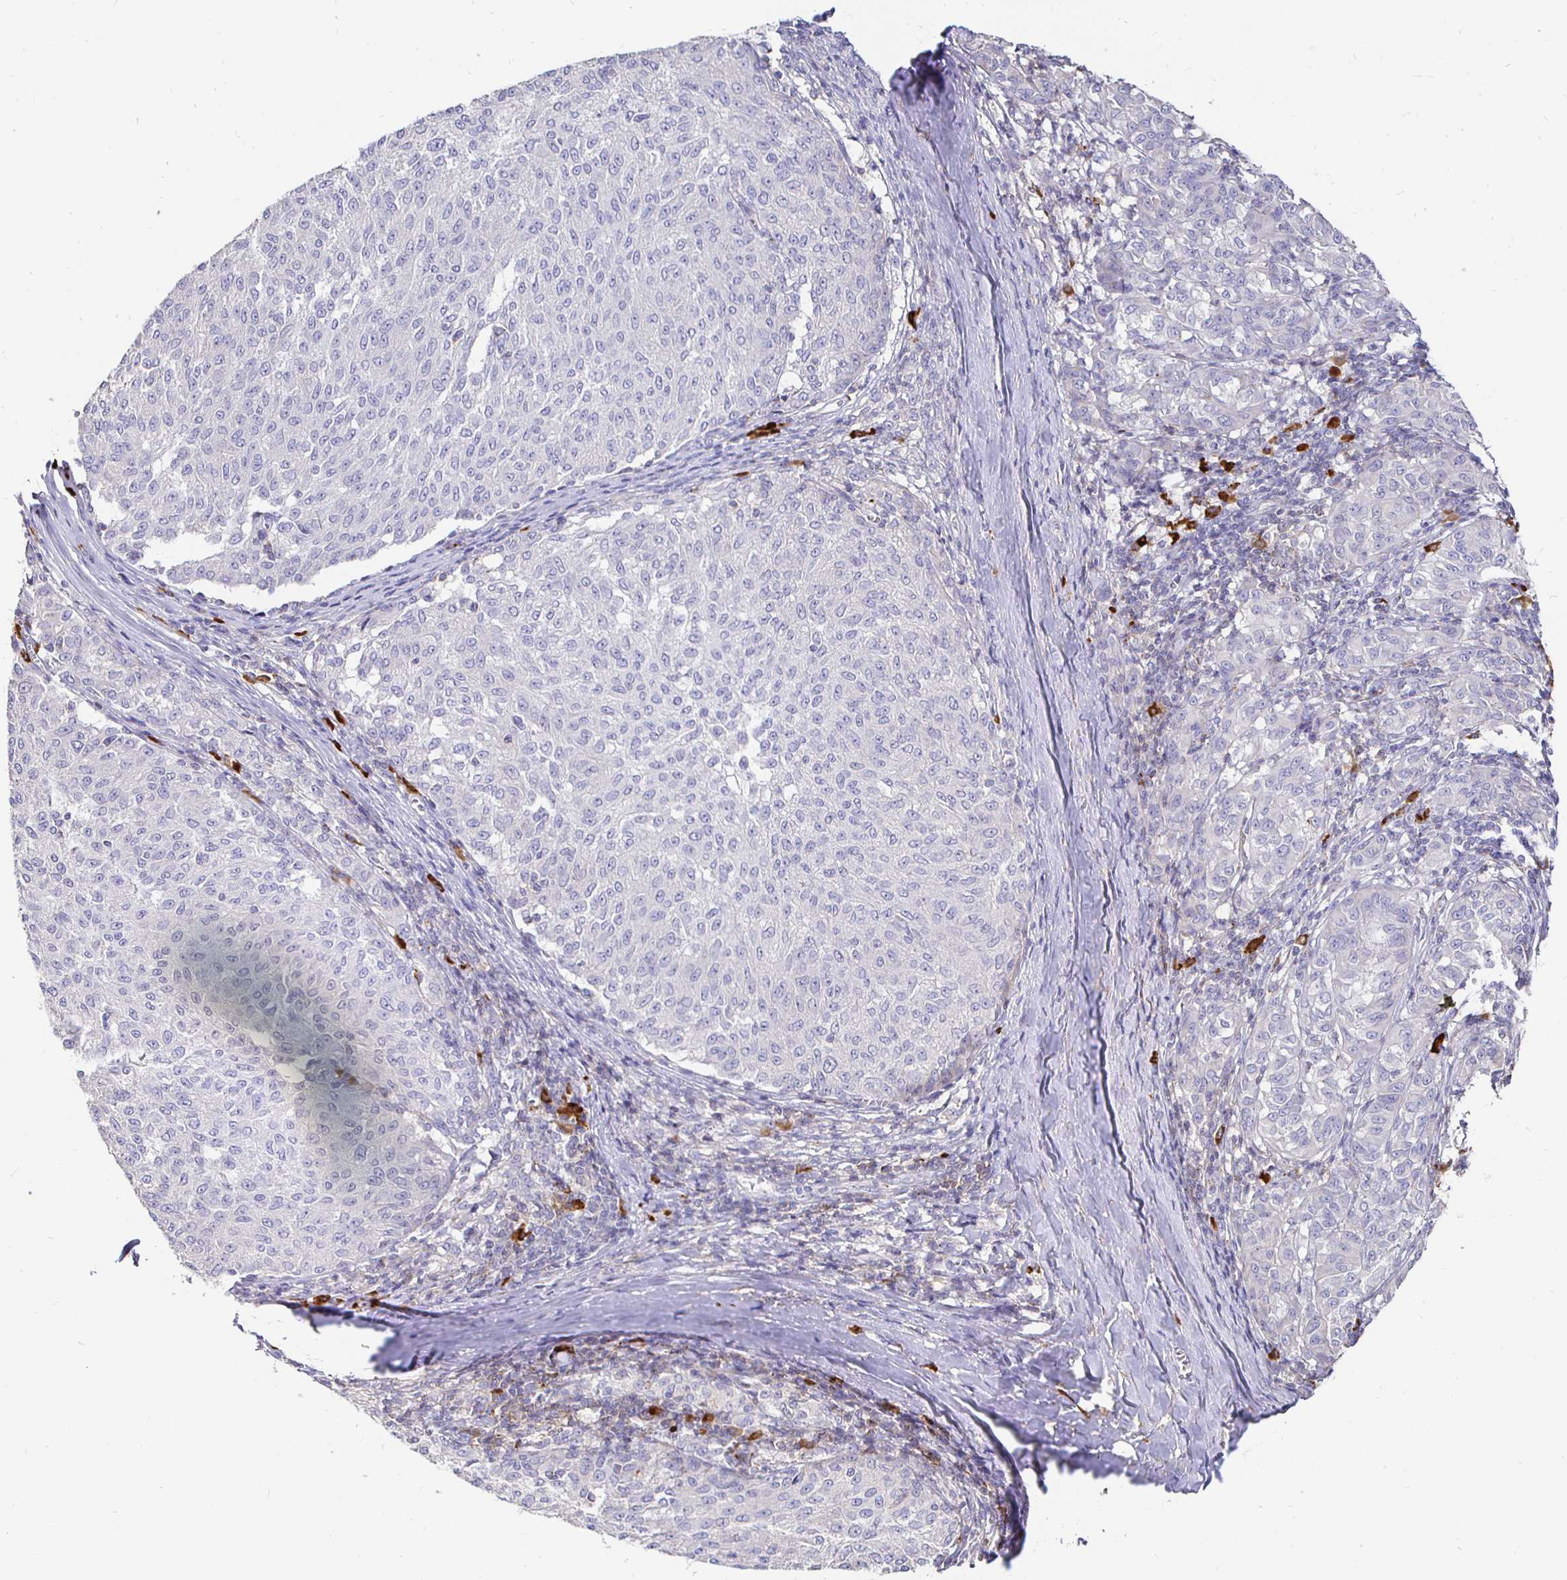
{"staining": {"intensity": "negative", "quantity": "none", "location": "none"}, "tissue": "melanoma", "cell_type": "Tumor cells", "image_type": "cancer", "snomed": [{"axis": "morphology", "description": "Malignant melanoma, NOS"}, {"axis": "topography", "description": "Skin"}], "caption": "Melanoma was stained to show a protein in brown. There is no significant expression in tumor cells.", "gene": "CXCR3", "patient": {"sex": "female", "age": 72}}